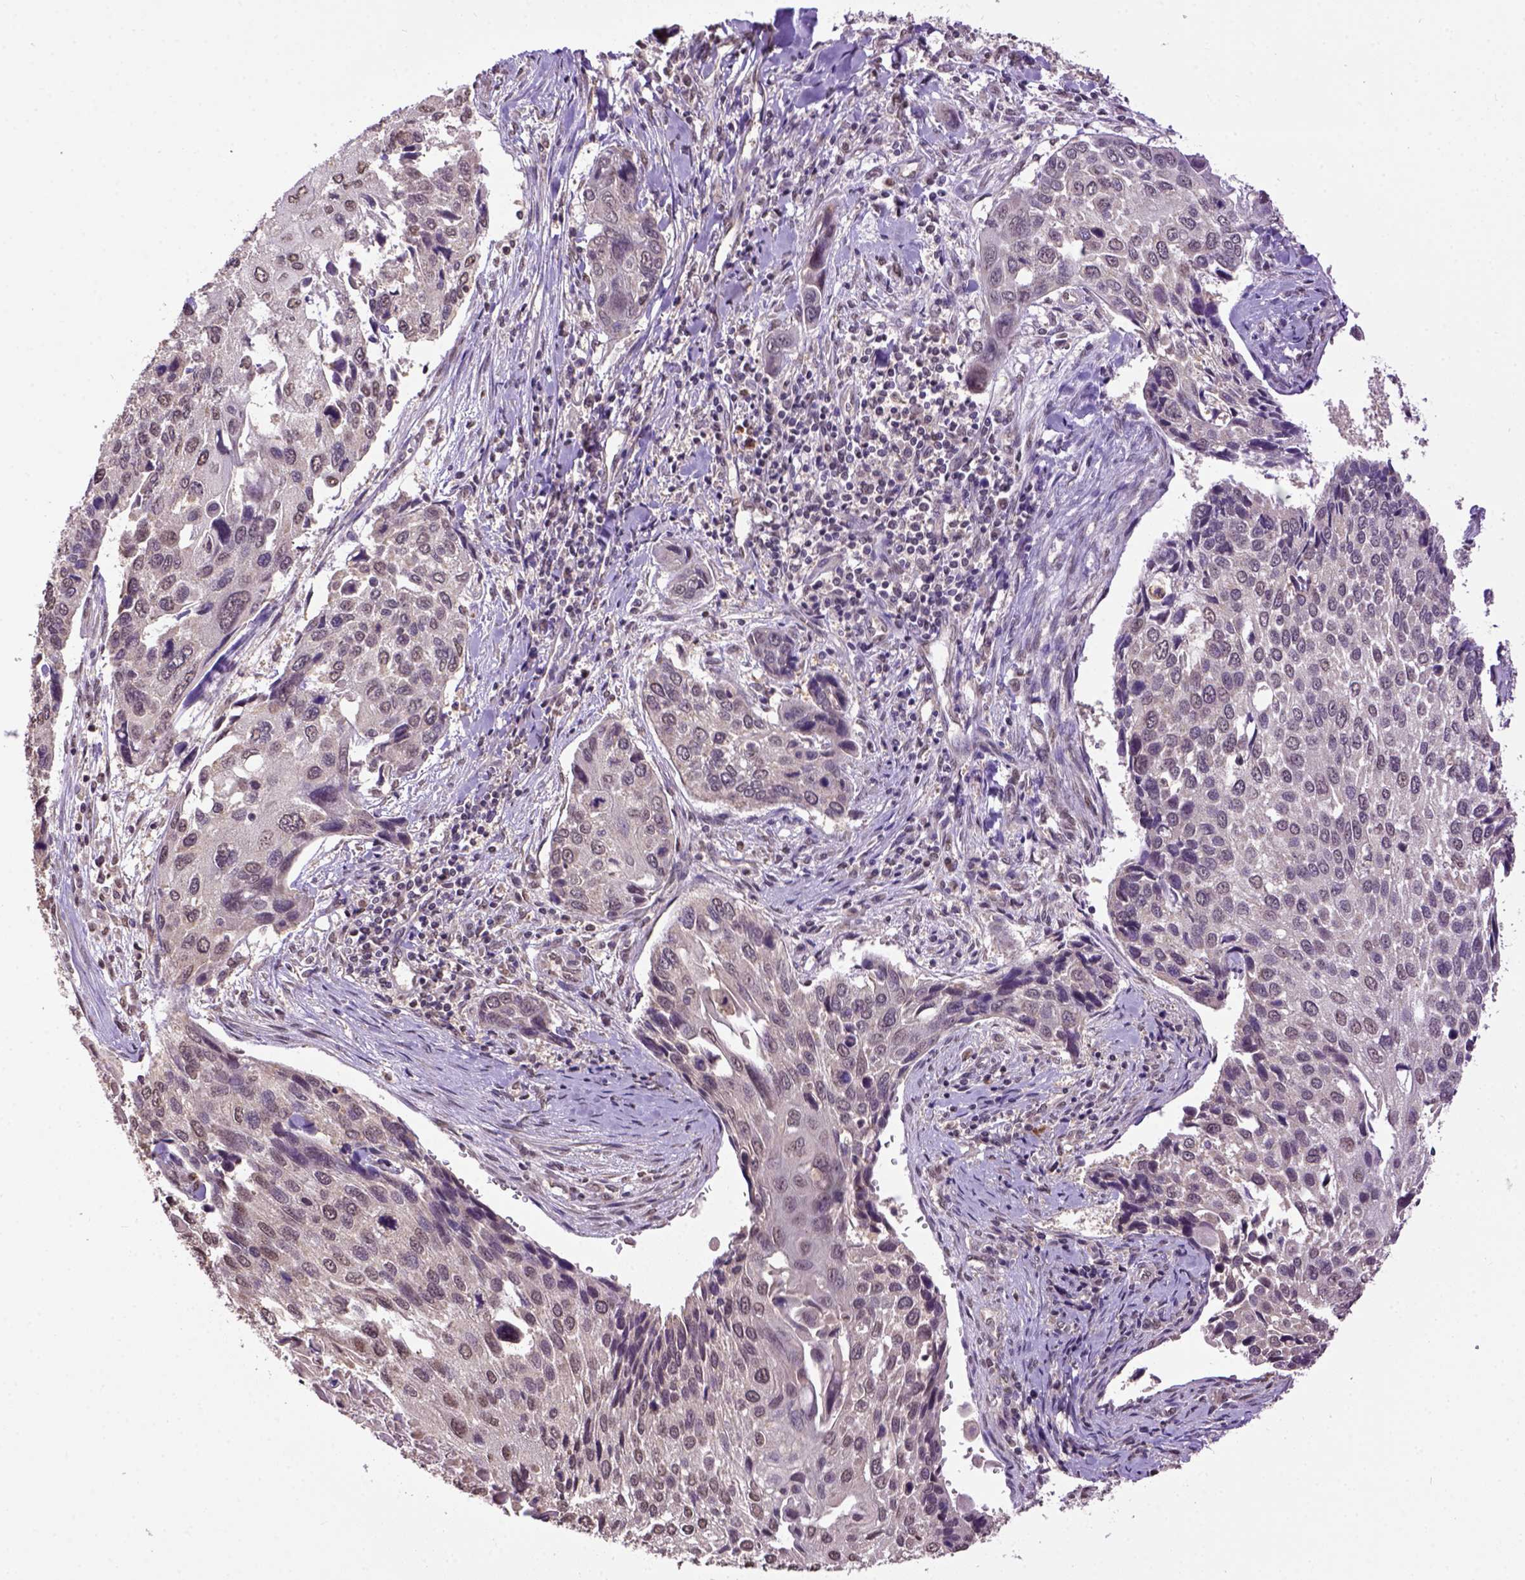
{"staining": {"intensity": "weak", "quantity": "<25%", "location": "cytoplasmic/membranous"}, "tissue": "lung cancer", "cell_type": "Tumor cells", "image_type": "cancer", "snomed": [{"axis": "morphology", "description": "Squamous cell carcinoma, NOS"}, {"axis": "morphology", "description": "Squamous cell carcinoma, metastatic, NOS"}, {"axis": "topography", "description": "Lung"}], "caption": "DAB (3,3'-diaminobenzidine) immunohistochemical staining of human squamous cell carcinoma (lung) demonstrates no significant staining in tumor cells.", "gene": "WDR17", "patient": {"sex": "male", "age": 63}}